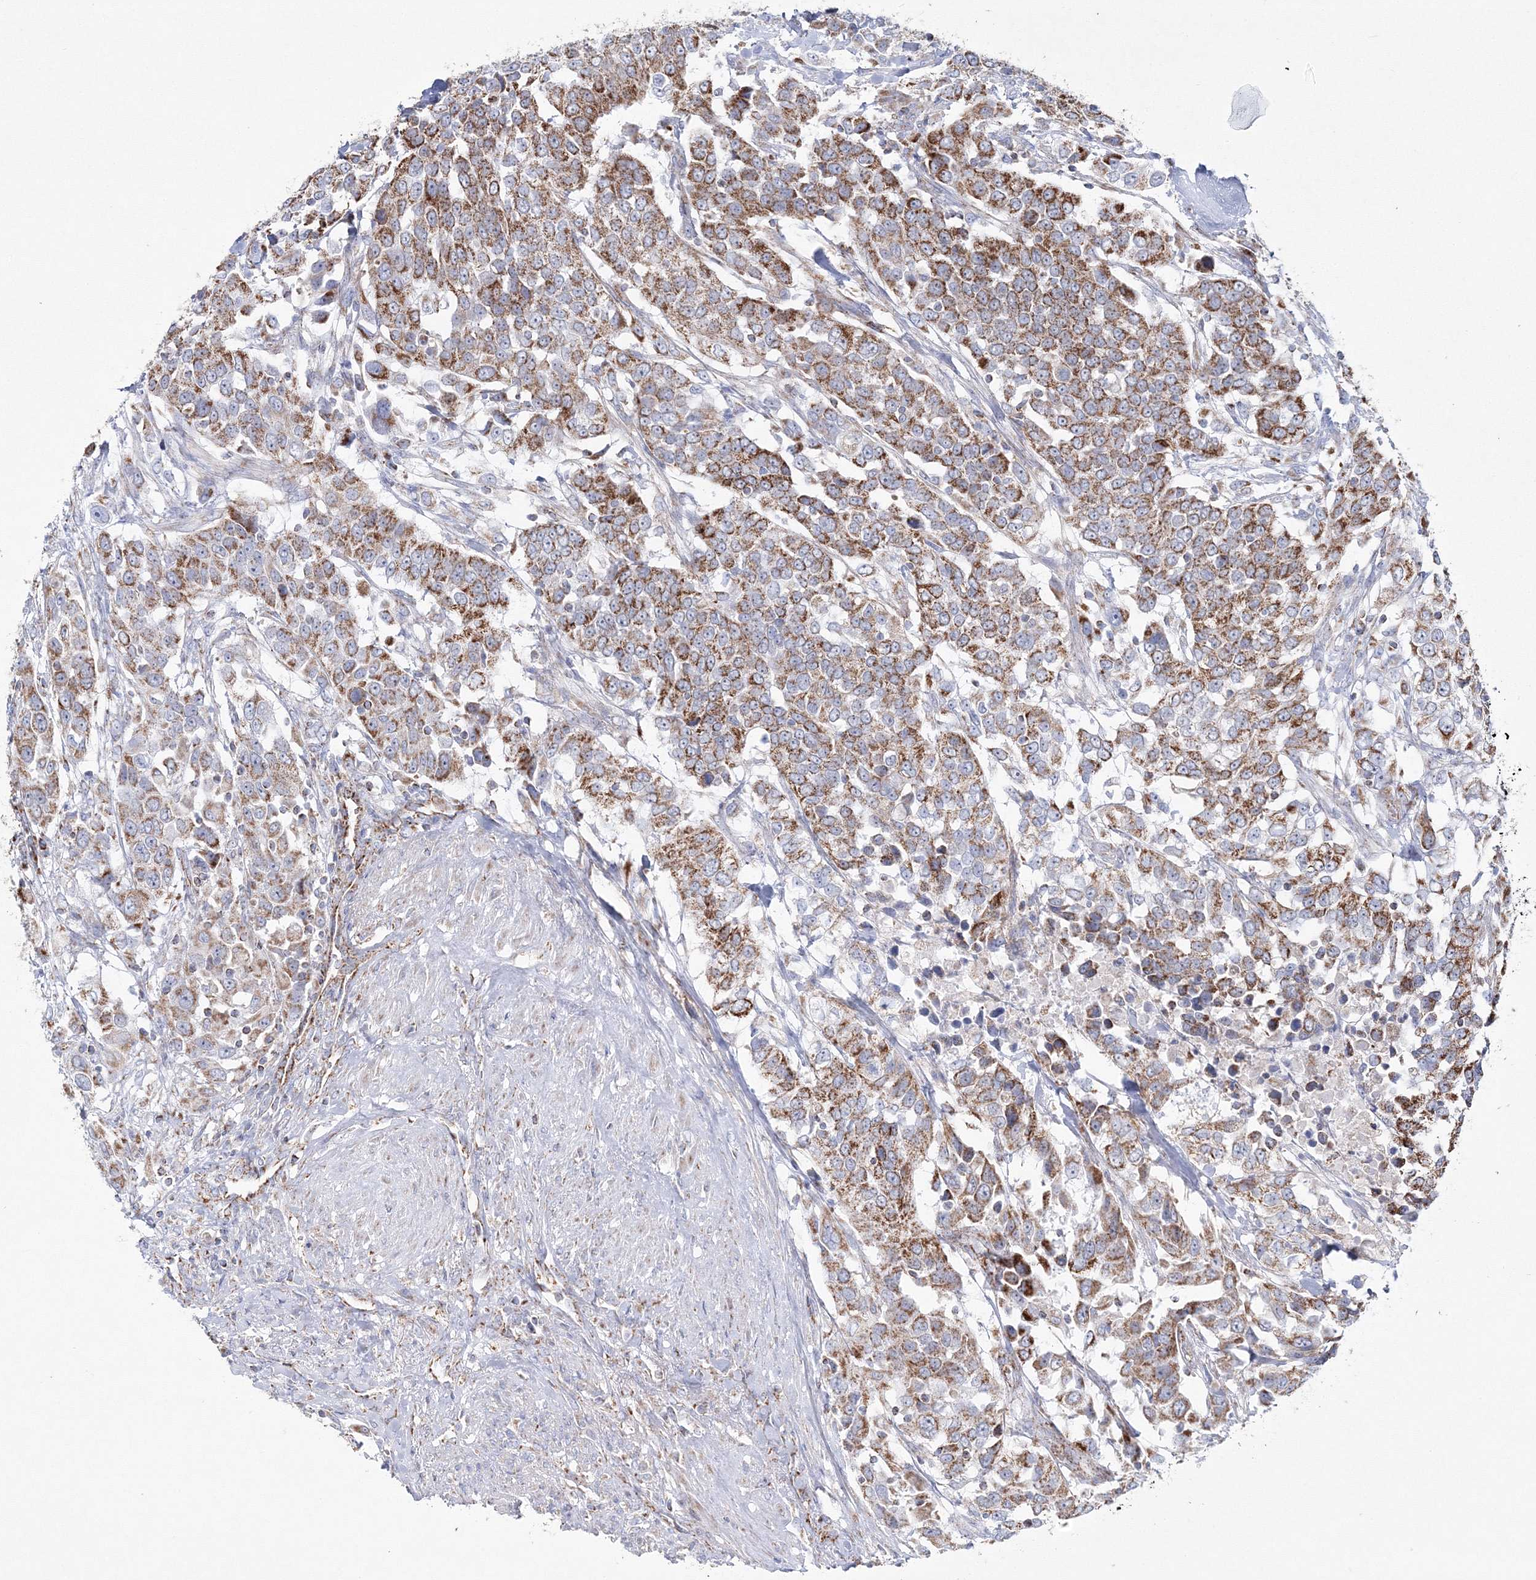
{"staining": {"intensity": "moderate", "quantity": ">75%", "location": "cytoplasmic/membranous"}, "tissue": "urothelial cancer", "cell_type": "Tumor cells", "image_type": "cancer", "snomed": [{"axis": "morphology", "description": "Urothelial carcinoma, High grade"}, {"axis": "topography", "description": "Urinary bladder"}], "caption": "Moderate cytoplasmic/membranous positivity is identified in about >75% of tumor cells in urothelial carcinoma (high-grade). The staining was performed using DAB (3,3'-diaminobenzidine) to visualize the protein expression in brown, while the nuclei were stained in blue with hematoxylin (Magnification: 20x).", "gene": "HIBCH", "patient": {"sex": "female", "age": 80}}